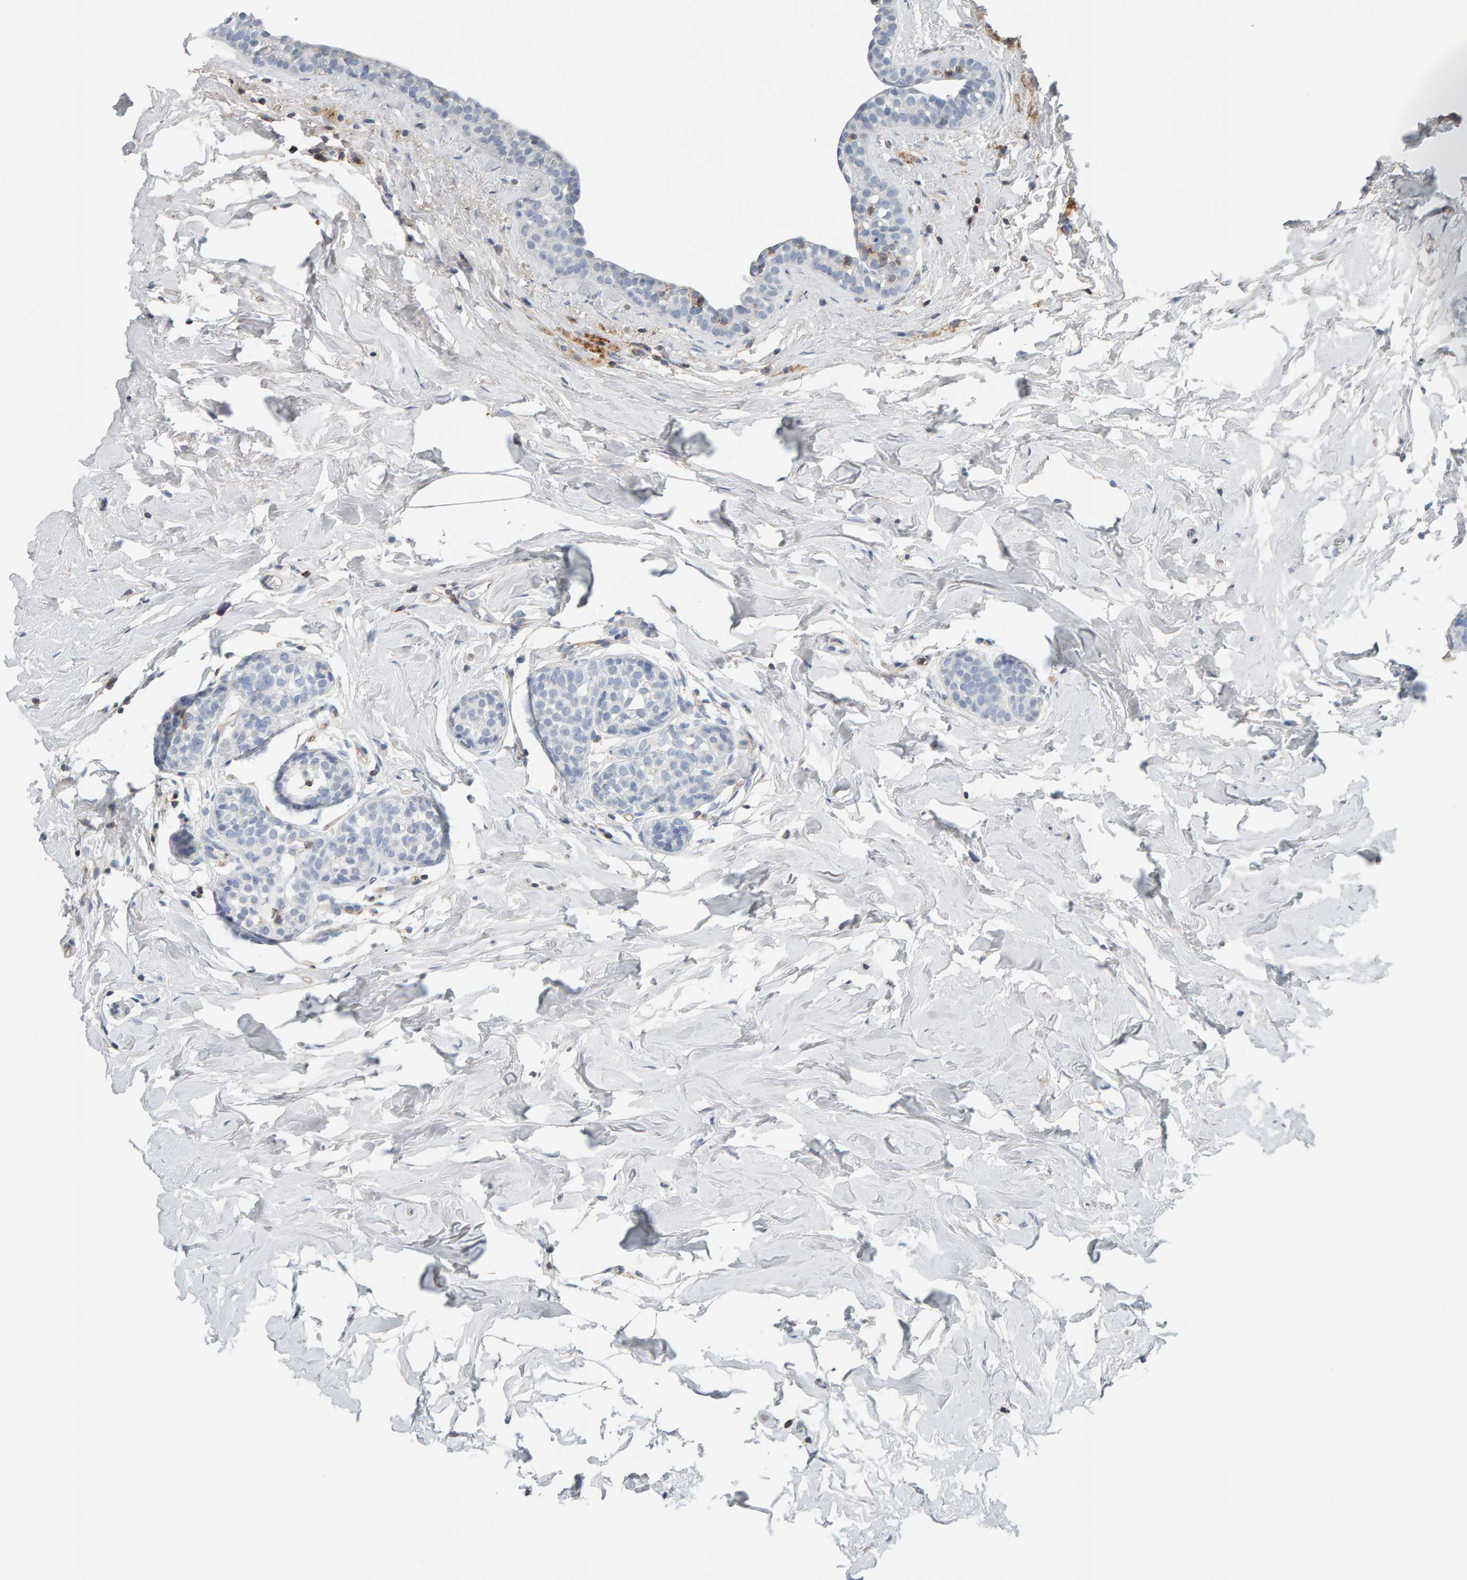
{"staining": {"intensity": "negative", "quantity": "none", "location": "none"}, "tissue": "breast cancer", "cell_type": "Tumor cells", "image_type": "cancer", "snomed": [{"axis": "morphology", "description": "Duct carcinoma"}, {"axis": "topography", "description": "Breast"}], "caption": "Immunohistochemistry (IHC) of human breast cancer displays no staining in tumor cells.", "gene": "FYN", "patient": {"sex": "female", "age": 55}}